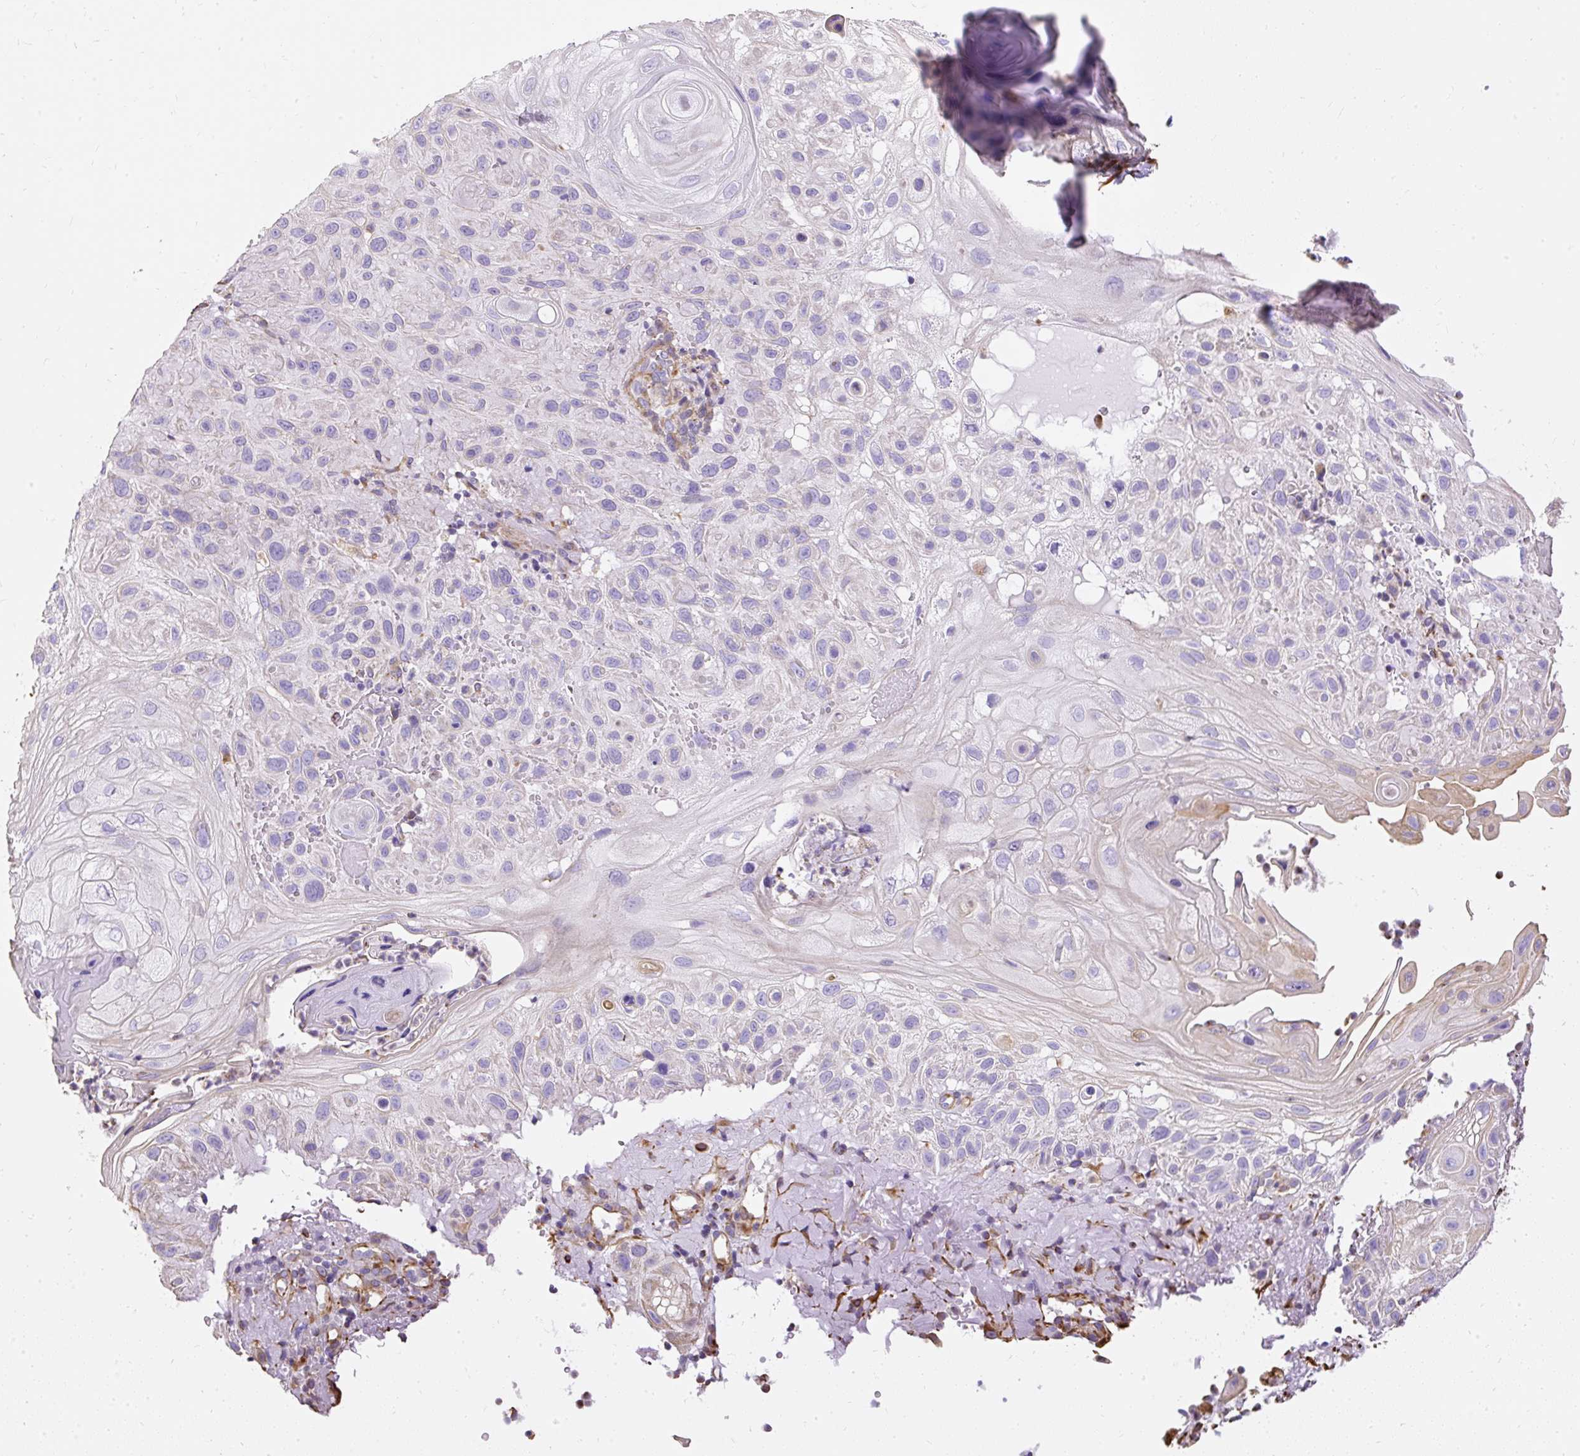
{"staining": {"intensity": "negative", "quantity": "none", "location": "none"}, "tissue": "skin cancer", "cell_type": "Tumor cells", "image_type": "cancer", "snomed": [{"axis": "morphology", "description": "Normal tissue, NOS"}, {"axis": "morphology", "description": "Squamous cell carcinoma, NOS"}, {"axis": "topography", "description": "Skin"}], "caption": "The immunohistochemistry micrograph has no significant positivity in tumor cells of skin cancer tissue.", "gene": "PLS1", "patient": {"sex": "female", "age": 96}}